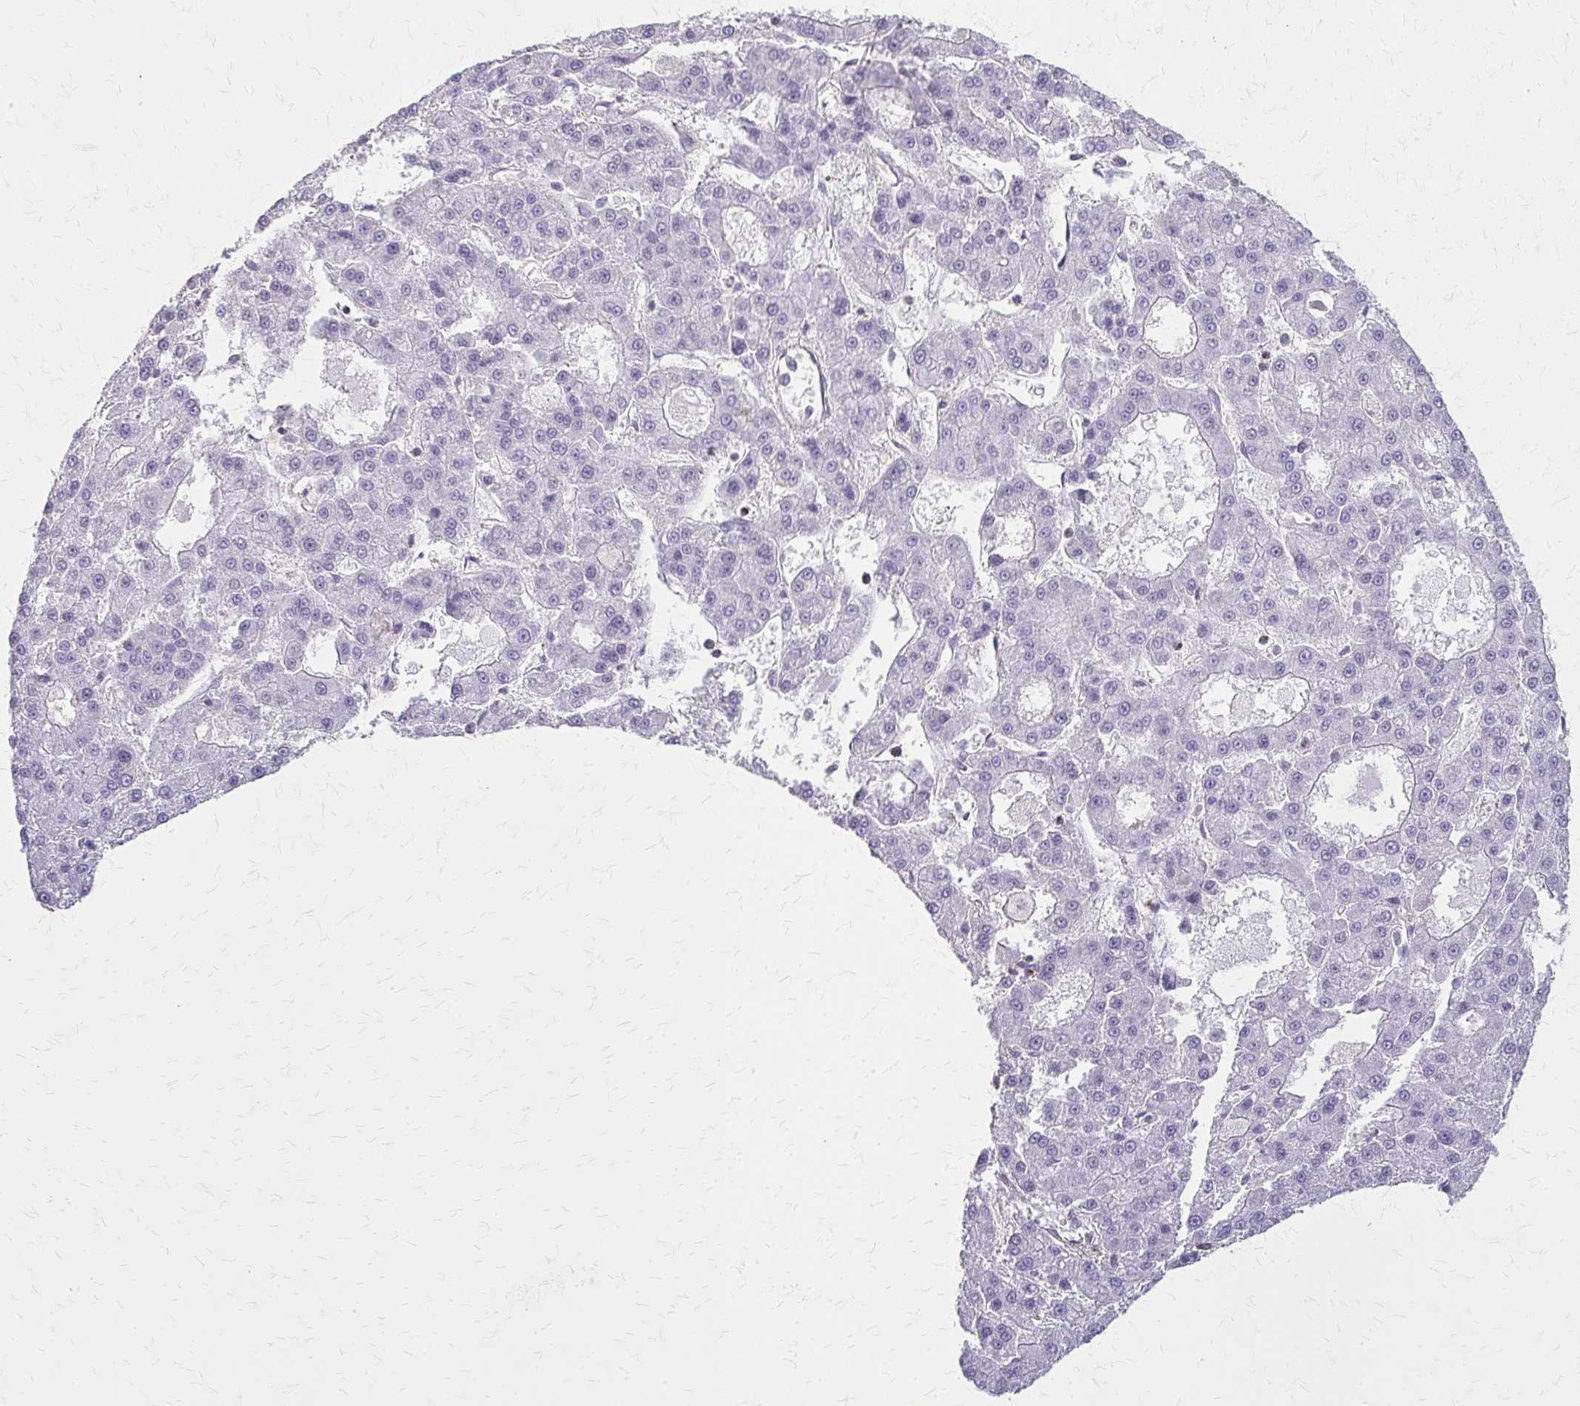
{"staining": {"intensity": "negative", "quantity": "none", "location": "none"}, "tissue": "liver cancer", "cell_type": "Tumor cells", "image_type": "cancer", "snomed": [{"axis": "morphology", "description": "Carcinoma, Hepatocellular, NOS"}, {"axis": "topography", "description": "Liver"}], "caption": "Immunohistochemical staining of human liver cancer demonstrates no significant expression in tumor cells.", "gene": "TENM4", "patient": {"sex": "male", "age": 70}}